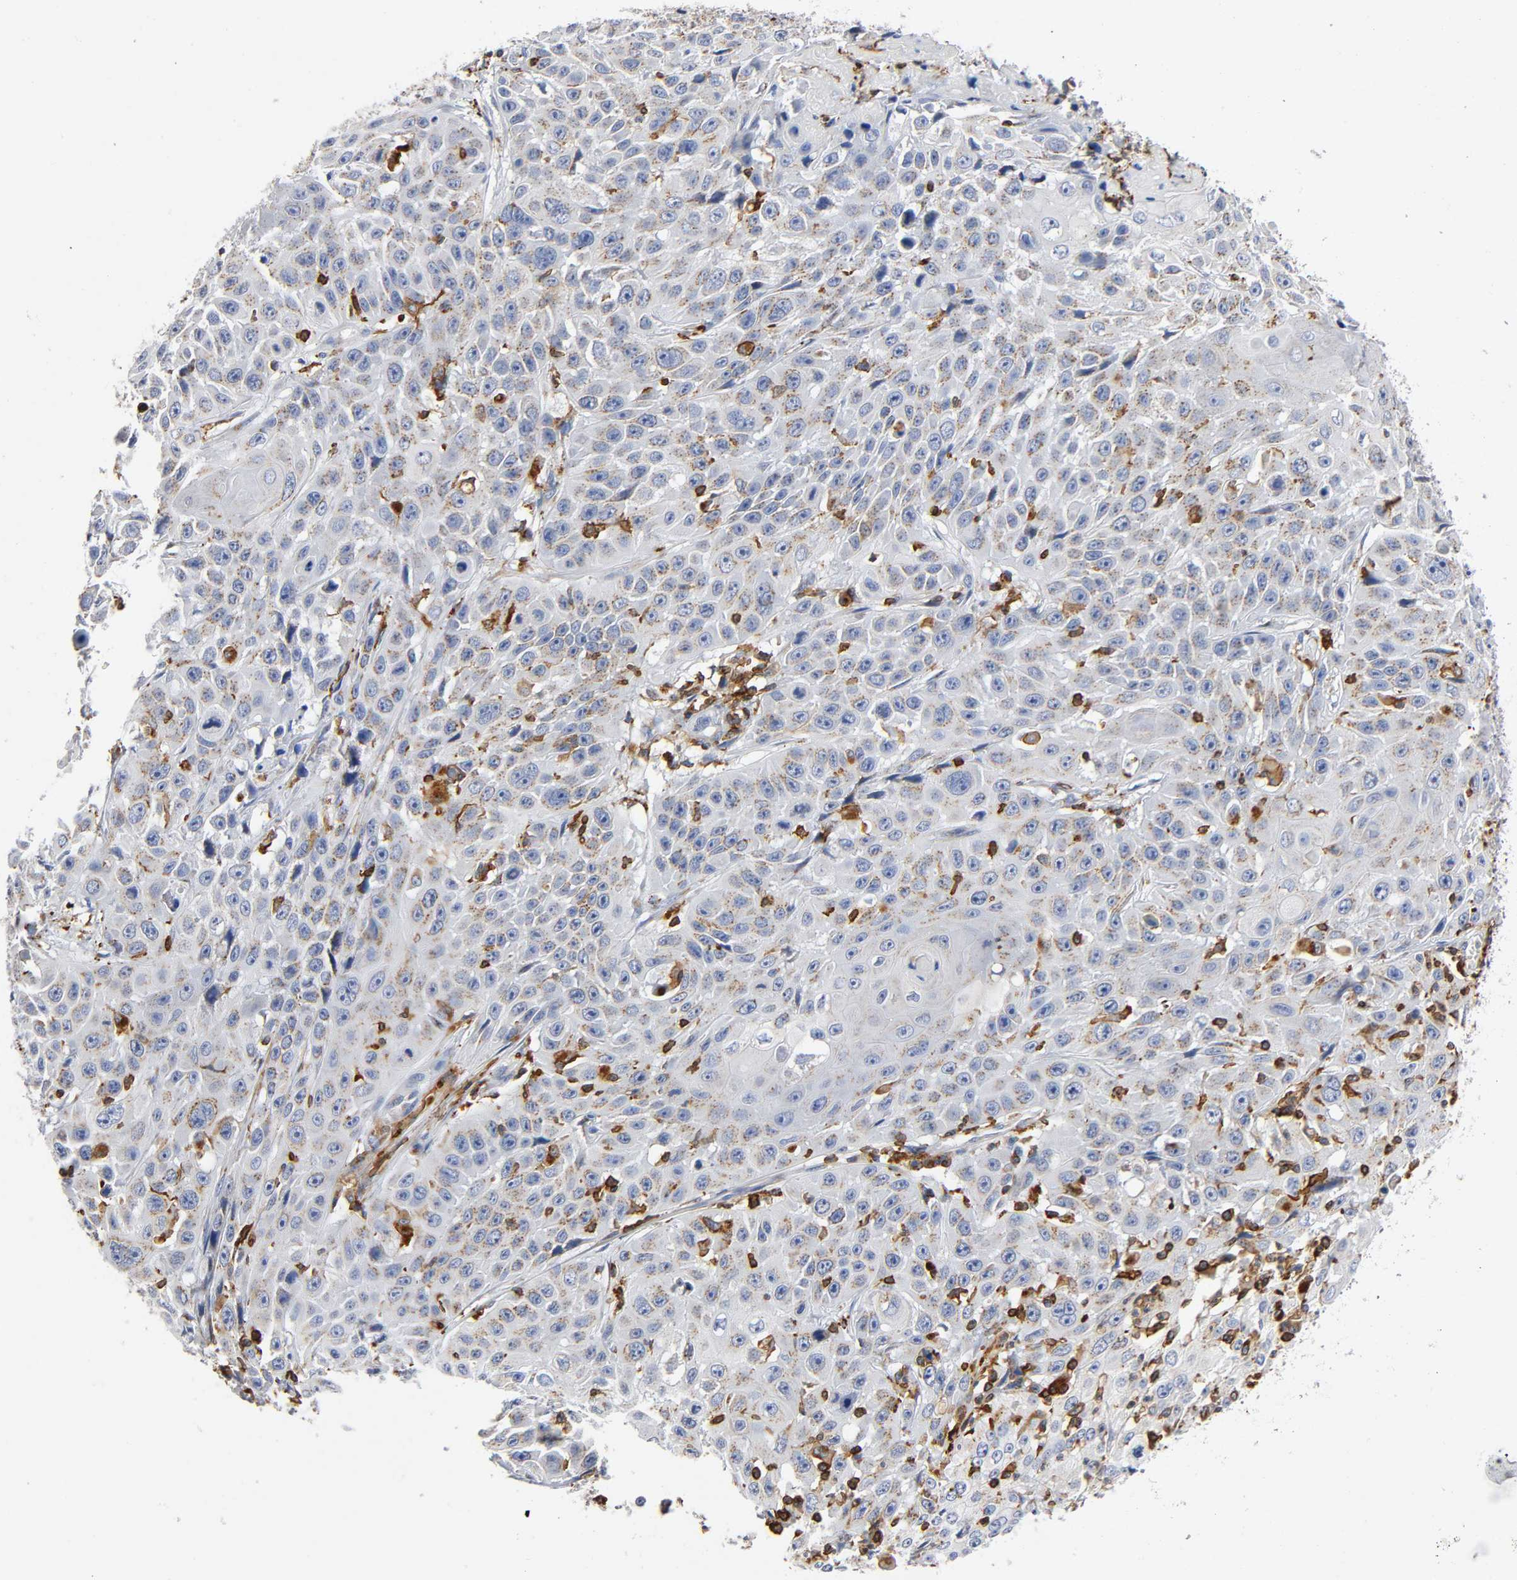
{"staining": {"intensity": "moderate", "quantity": "25%-75%", "location": "cytoplasmic/membranous"}, "tissue": "cervical cancer", "cell_type": "Tumor cells", "image_type": "cancer", "snomed": [{"axis": "morphology", "description": "Squamous cell carcinoma, NOS"}, {"axis": "topography", "description": "Cervix"}], "caption": "The photomicrograph reveals immunohistochemical staining of cervical cancer. There is moderate cytoplasmic/membranous staining is appreciated in approximately 25%-75% of tumor cells. The staining was performed using DAB (3,3'-diaminobenzidine) to visualize the protein expression in brown, while the nuclei were stained in blue with hematoxylin (Magnification: 20x).", "gene": "CAPN10", "patient": {"sex": "female", "age": 39}}